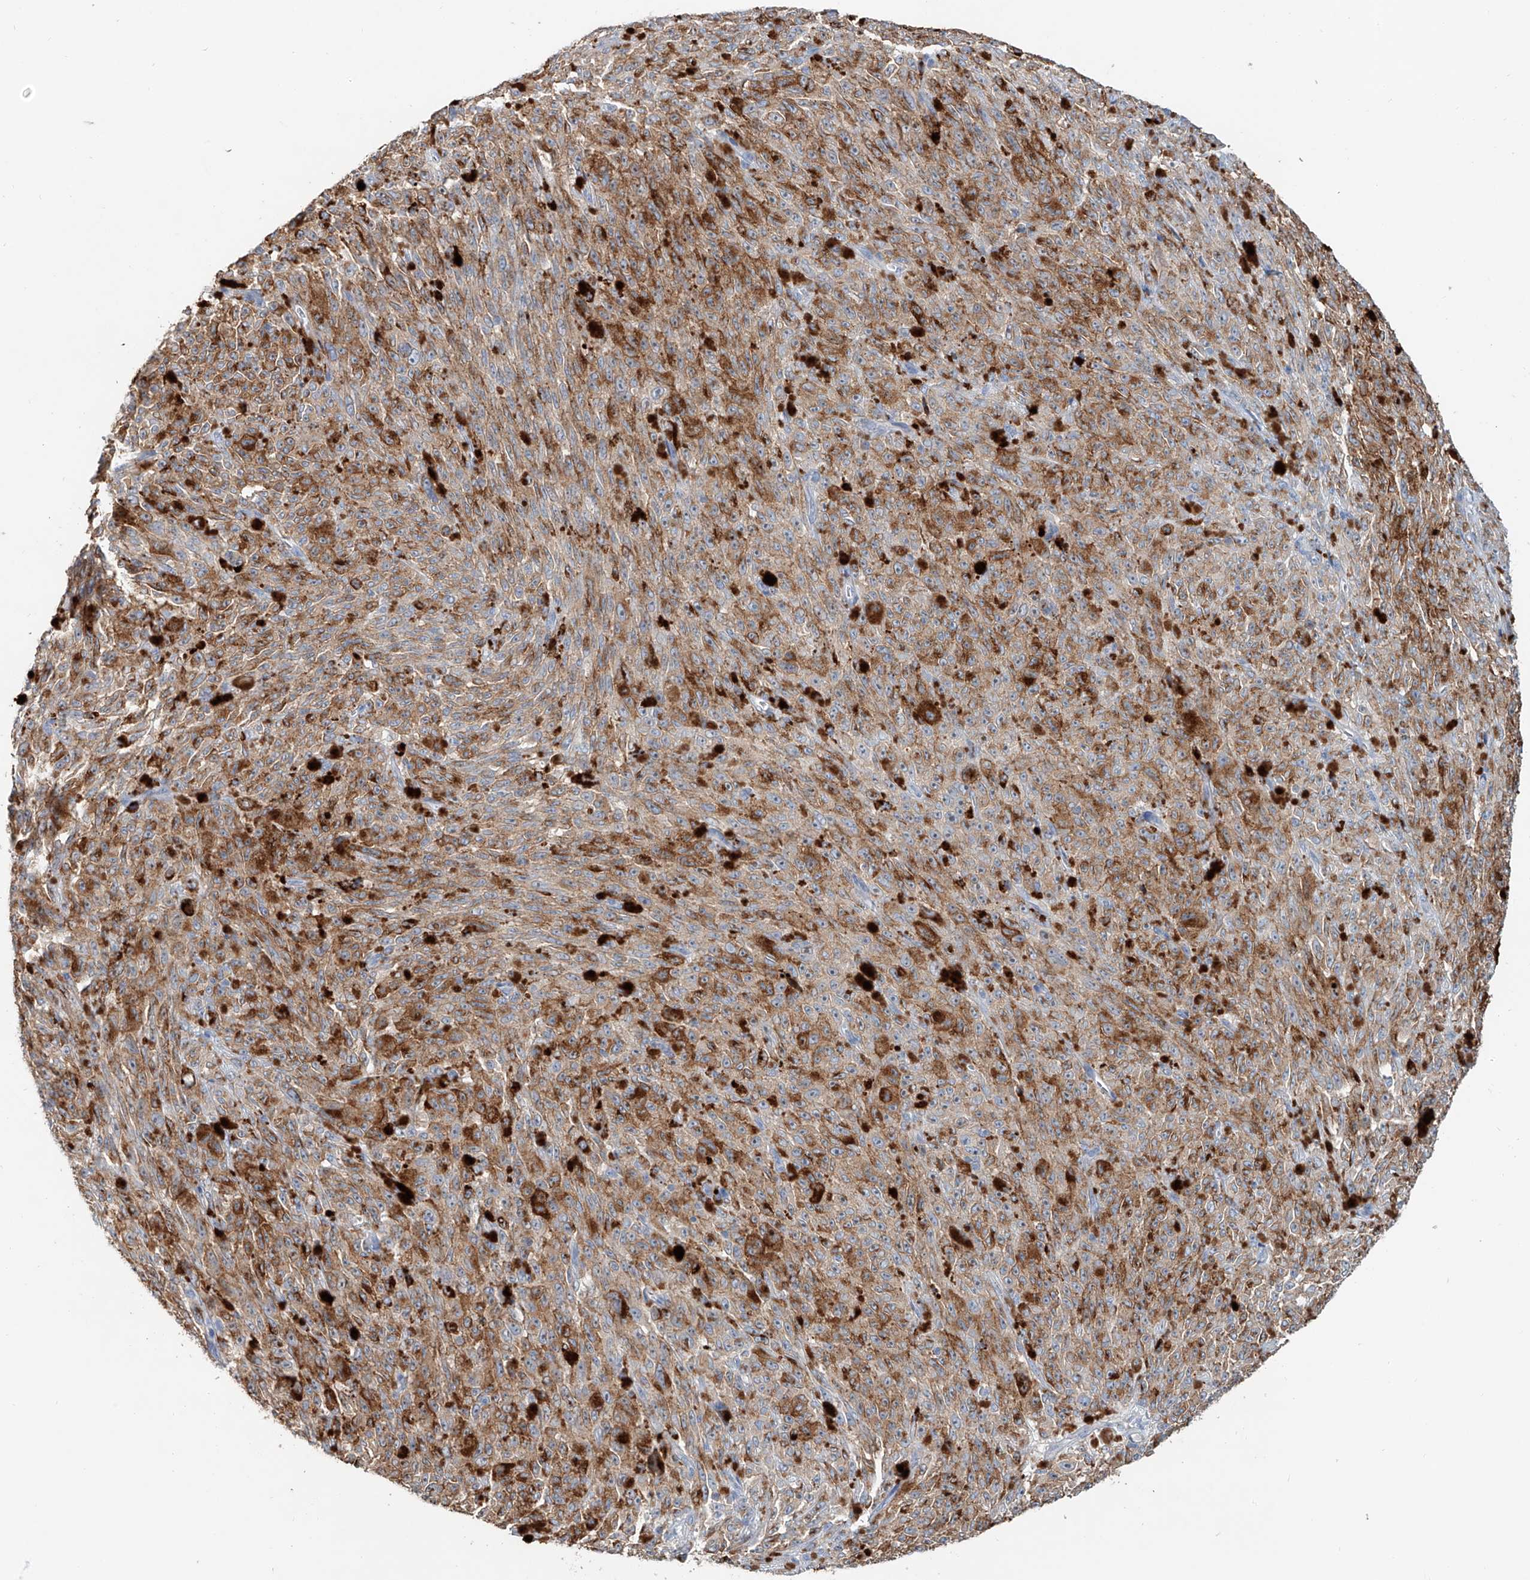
{"staining": {"intensity": "moderate", "quantity": ">75%", "location": "cytoplasmic/membranous"}, "tissue": "melanoma", "cell_type": "Tumor cells", "image_type": "cancer", "snomed": [{"axis": "morphology", "description": "Malignant melanoma, NOS"}, {"axis": "topography", "description": "Skin"}], "caption": "Moderate cytoplasmic/membranous expression for a protein is identified in approximately >75% of tumor cells of melanoma using immunohistochemistry.", "gene": "TRIM47", "patient": {"sex": "female", "age": 82}}